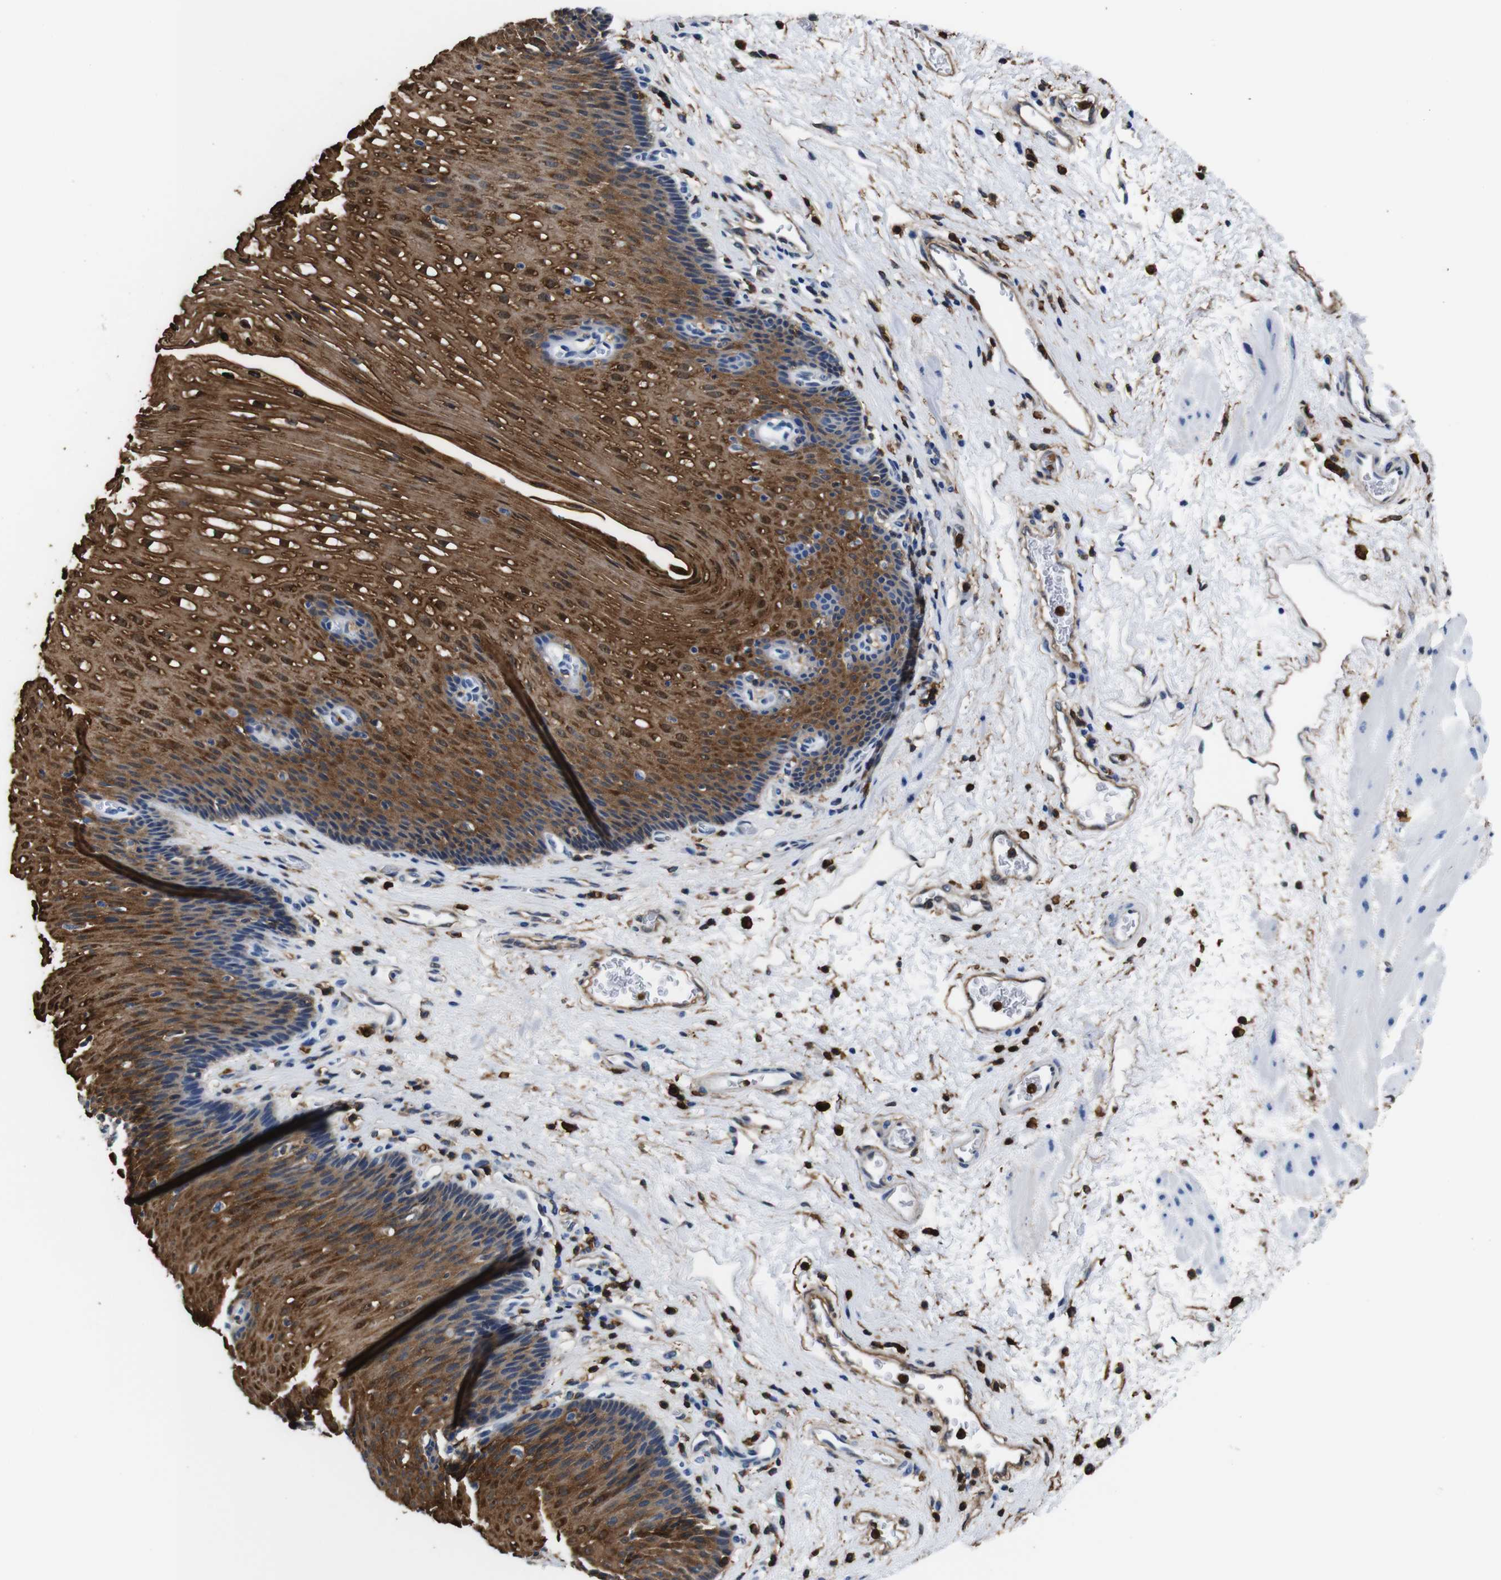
{"staining": {"intensity": "strong", "quantity": ">75%", "location": "cytoplasmic/membranous,nuclear"}, "tissue": "esophagus", "cell_type": "Squamous epithelial cells", "image_type": "normal", "snomed": [{"axis": "morphology", "description": "Normal tissue, NOS"}, {"axis": "topography", "description": "Esophagus"}], "caption": "Immunohistochemistry of unremarkable esophagus exhibits high levels of strong cytoplasmic/membranous,nuclear staining in approximately >75% of squamous epithelial cells.", "gene": "ANXA1", "patient": {"sex": "male", "age": 48}}